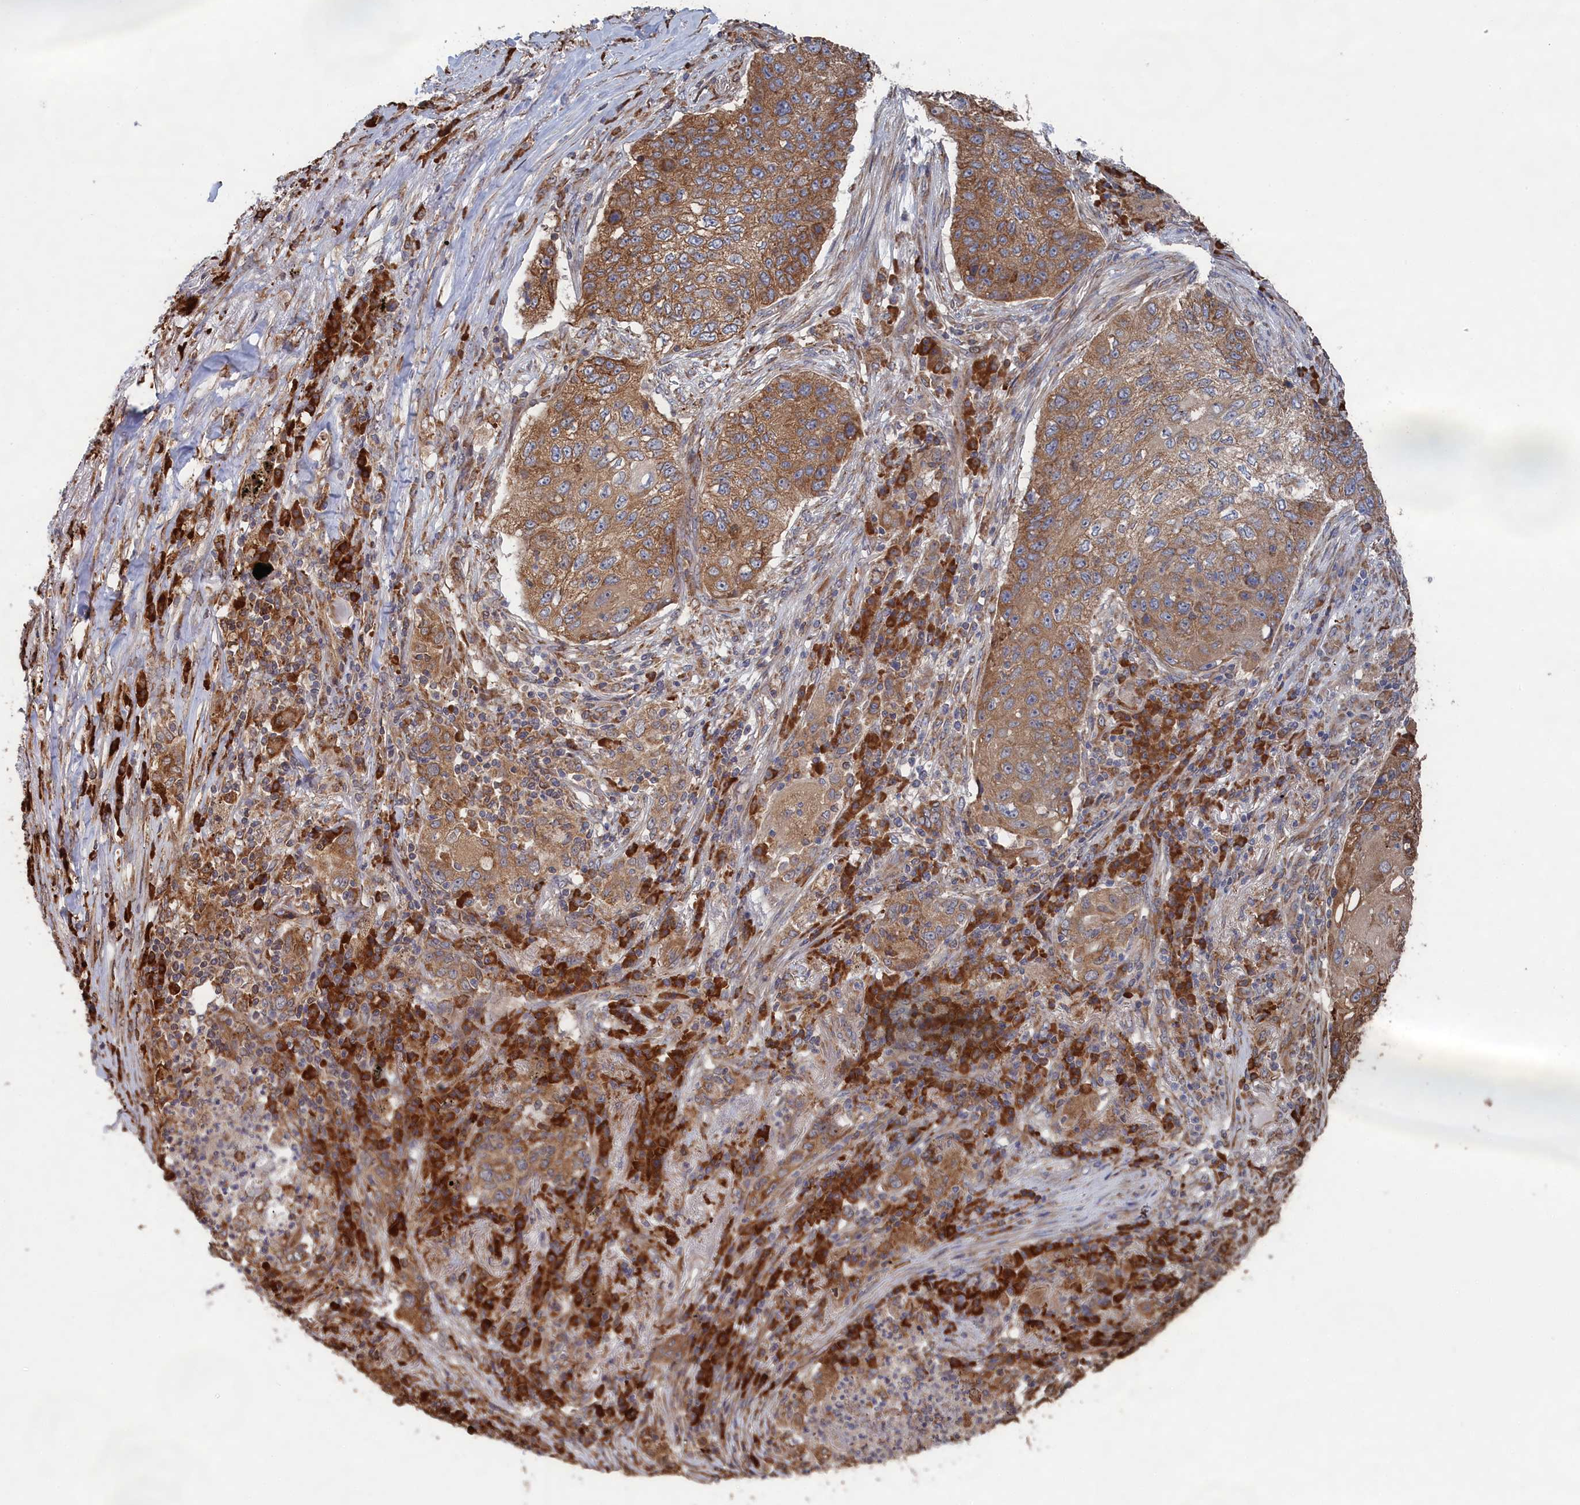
{"staining": {"intensity": "moderate", "quantity": ">75%", "location": "cytoplasmic/membranous"}, "tissue": "lung cancer", "cell_type": "Tumor cells", "image_type": "cancer", "snomed": [{"axis": "morphology", "description": "Squamous cell carcinoma, NOS"}, {"axis": "topography", "description": "Lung"}], "caption": "A medium amount of moderate cytoplasmic/membranous expression is seen in approximately >75% of tumor cells in lung cancer tissue.", "gene": "BPIFB6", "patient": {"sex": "female", "age": 63}}